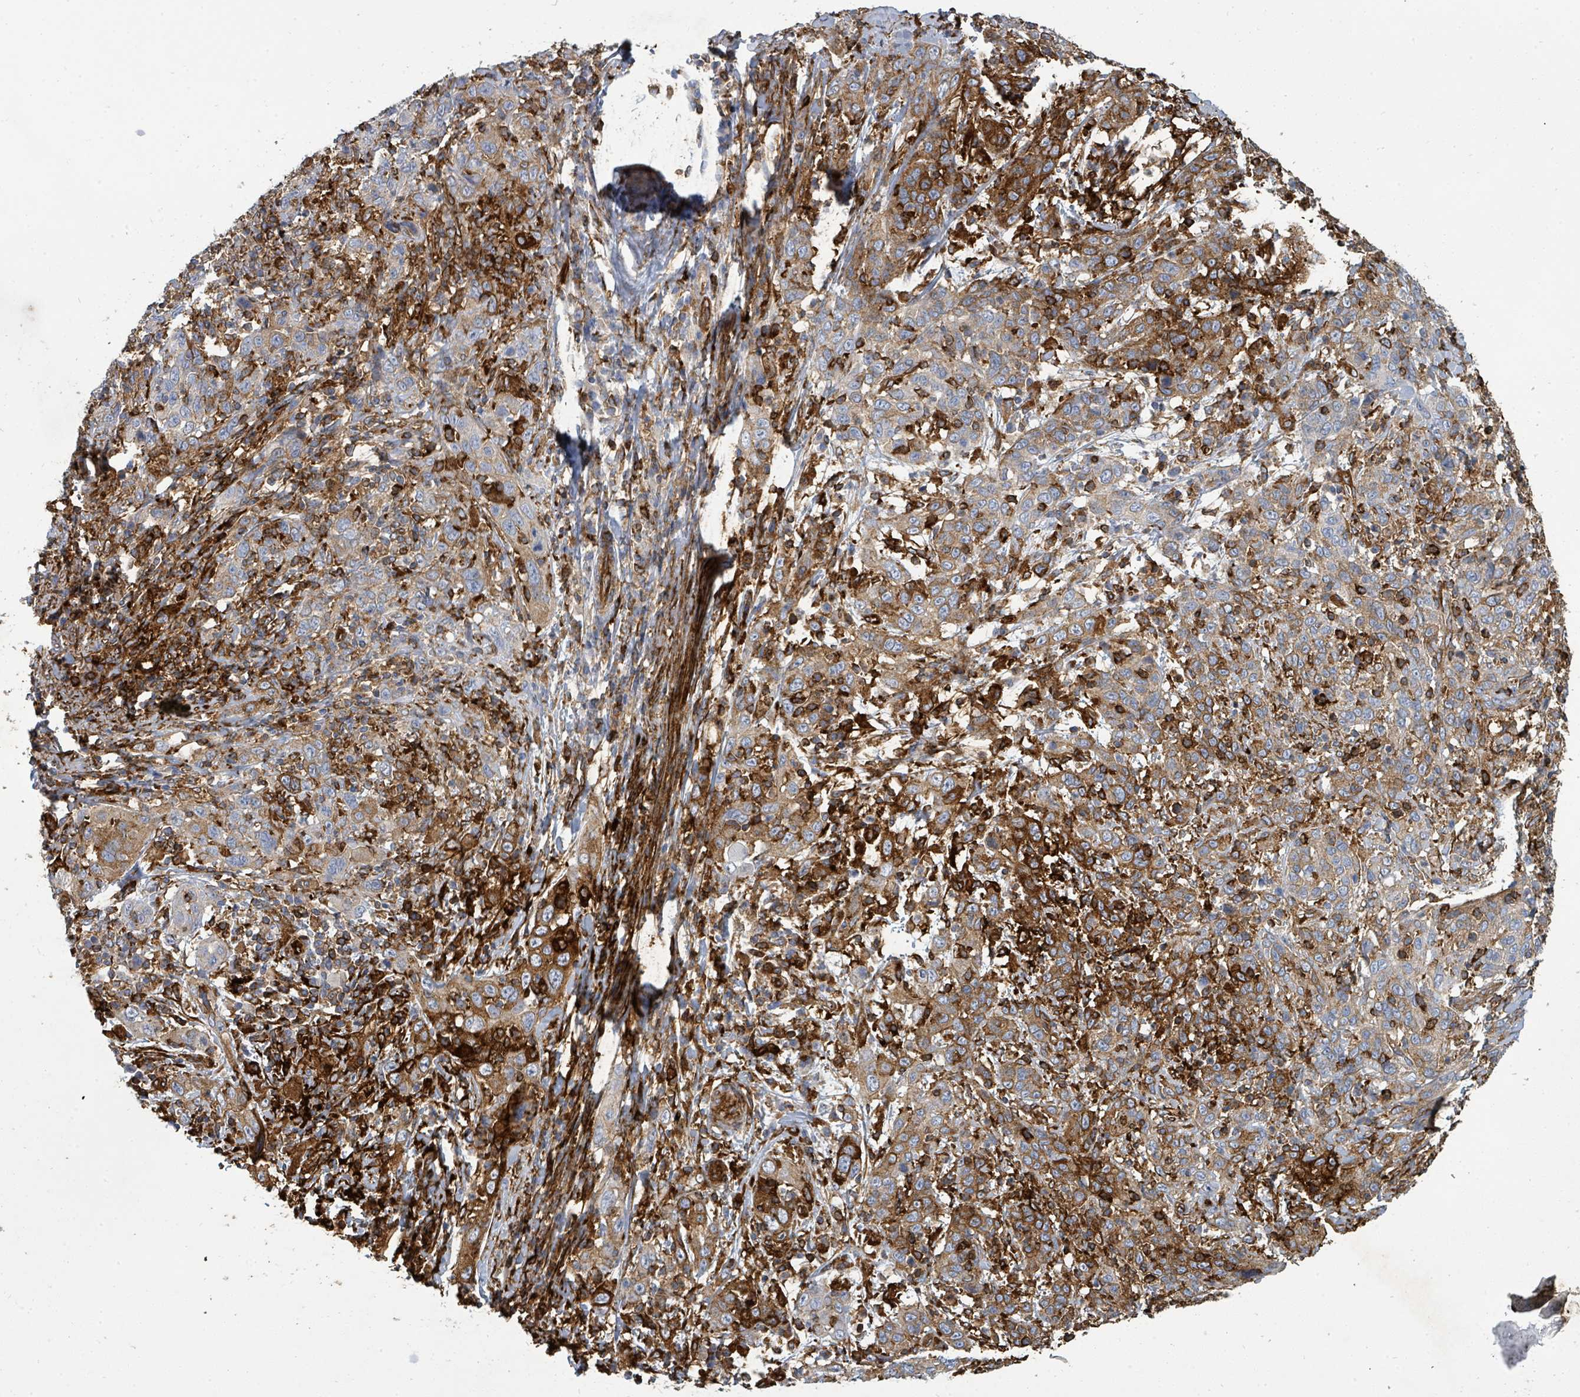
{"staining": {"intensity": "moderate", "quantity": "<25%", "location": "cytoplasmic/membranous"}, "tissue": "cervical cancer", "cell_type": "Tumor cells", "image_type": "cancer", "snomed": [{"axis": "morphology", "description": "Squamous cell carcinoma, NOS"}, {"axis": "topography", "description": "Cervix"}], "caption": "Cervical cancer stained with a brown dye reveals moderate cytoplasmic/membranous positive expression in about <25% of tumor cells.", "gene": "IFIT1", "patient": {"sex": "female", "age": 46}}